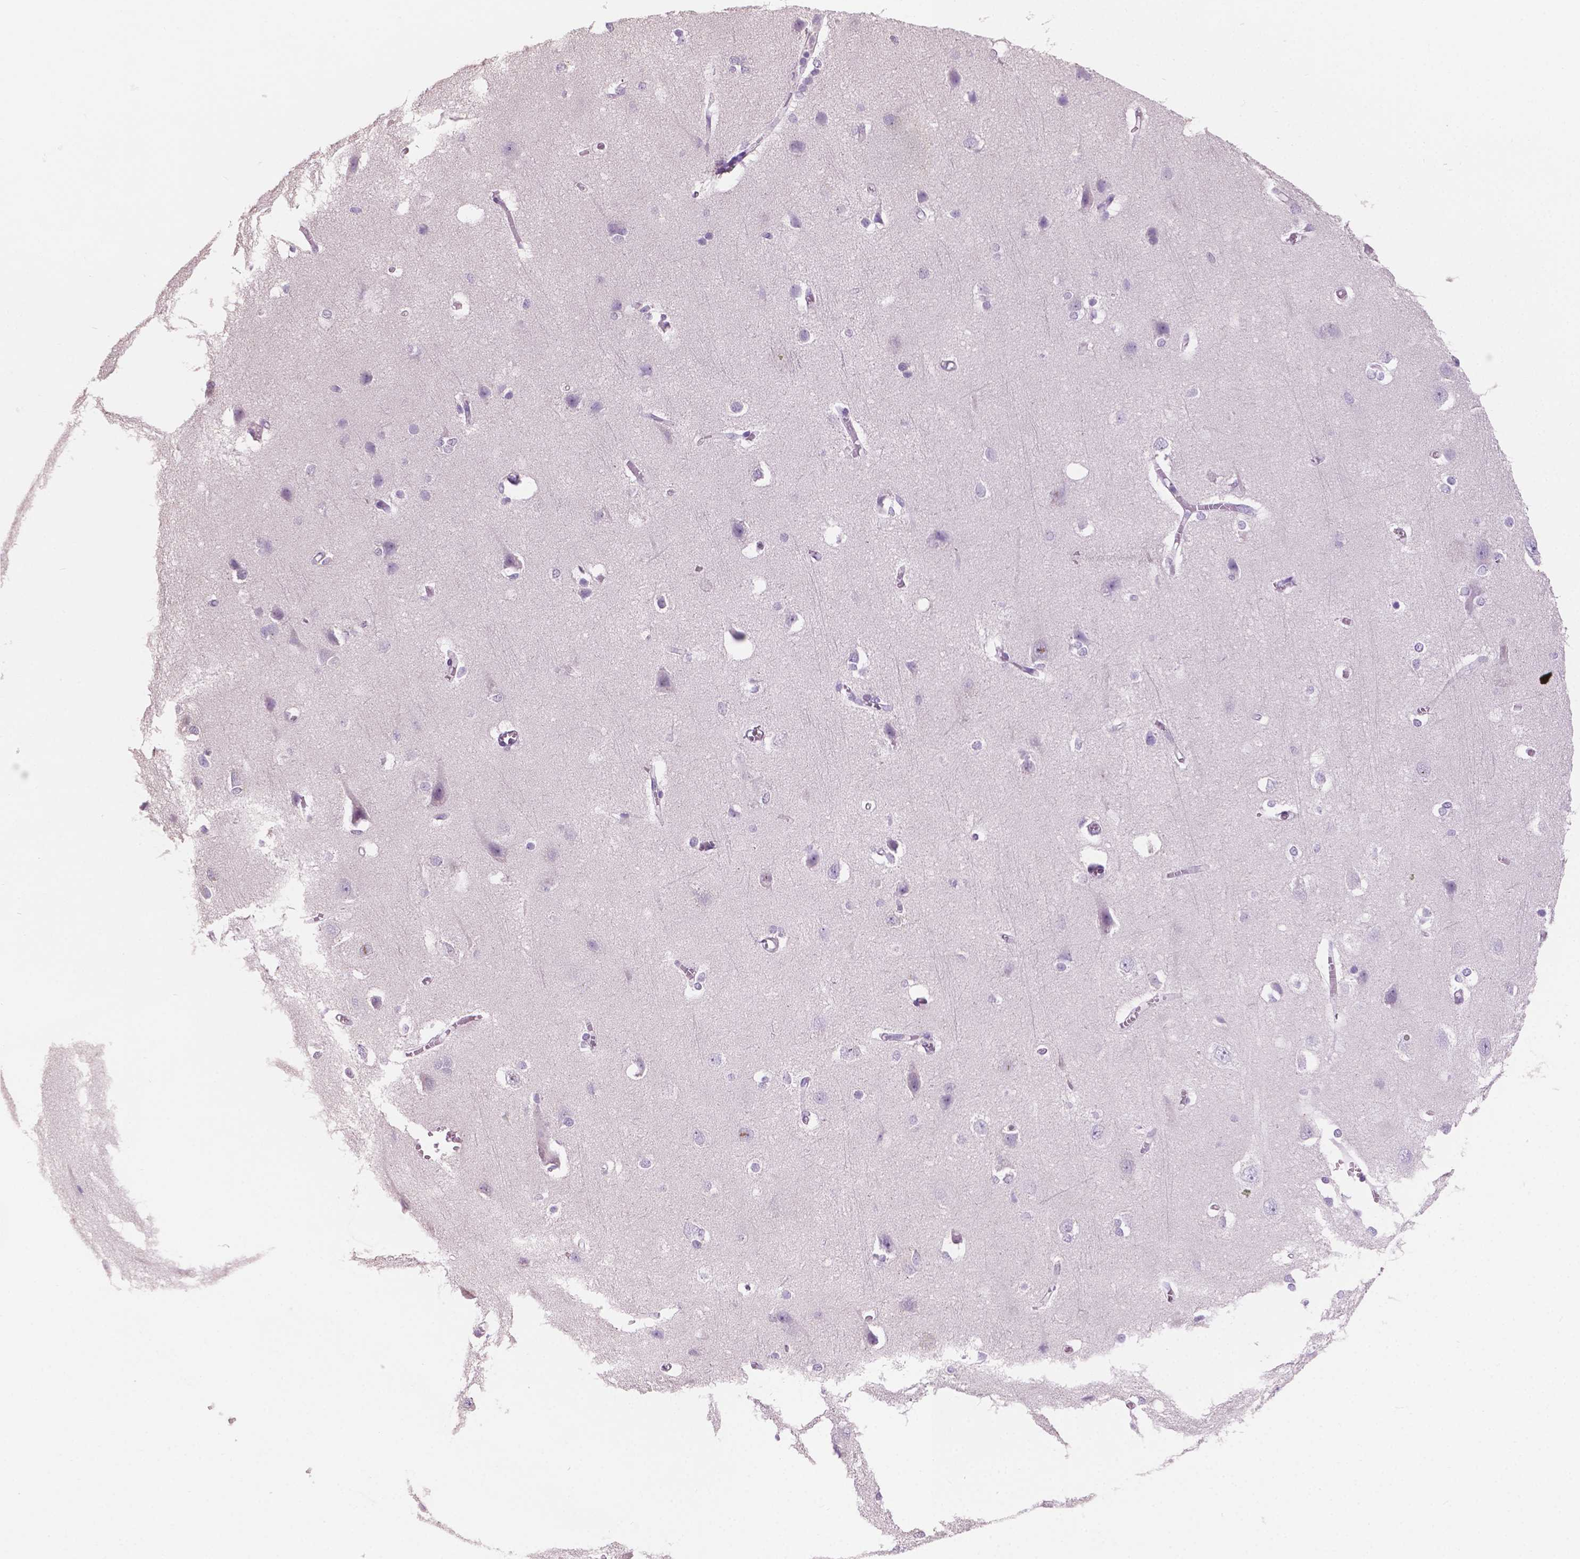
{"staining": {"intensity": "negative", "quantity": "none", "location": "none"}, "tissue": "cerebral cortex", "cell_type": "Endothelial cells", "image_type": "normal", "snomed": [{"axis": "morphology", "description": "Normal tissue, NOS"}, {"axis": "topography", "description": "Cerebral cortex"}], "caption": "DAB immunohistochemical staining of normal cerebral cortex exhibits no significant expression in endothelial cells.", "gene": "SBSN", "patient": {"sex": "male", "age": 37}}